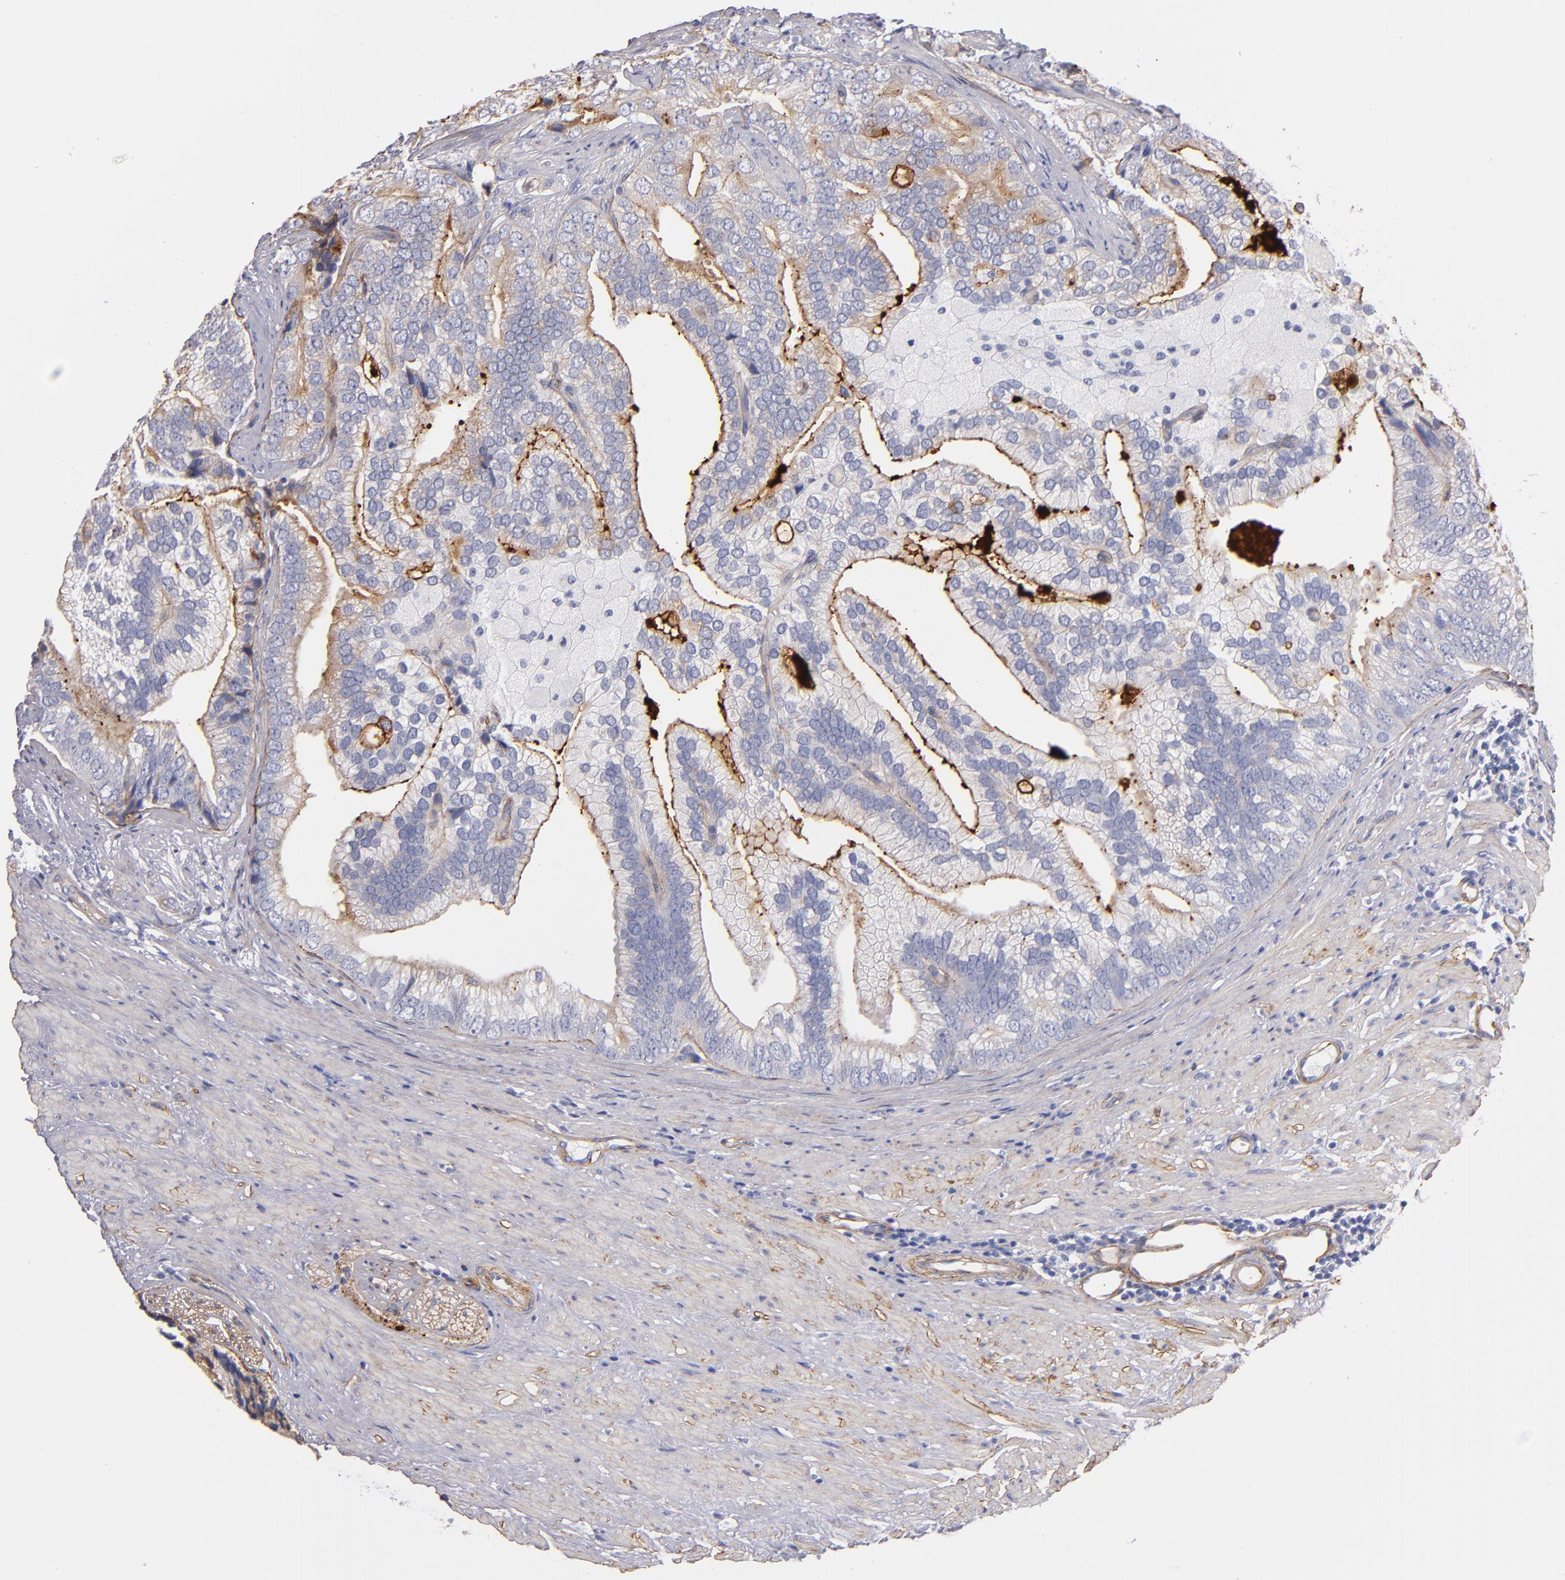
{"staining": {"intensity": "weak", "quantity": ">75%", "location": "cytoplasmic/membranous"}, "tissue": "prostate cancer", "cell_type": "Tumor cells", "image_type": "cancer", "snomed": [{"axis": "morphology", "description": "Adenocarcinoma, Low grade"}, {"axis": "topography", "description": "Prostate"}], "caption": "Human prostate adenocarcinoma (low-grade) stained for a protein (brown) displays weak cytoplasmic/membranous positive staining in approximately >75% of tumor cells.", "gene": "LAMC1", "patient": {"sex": "male", "age": 71}}